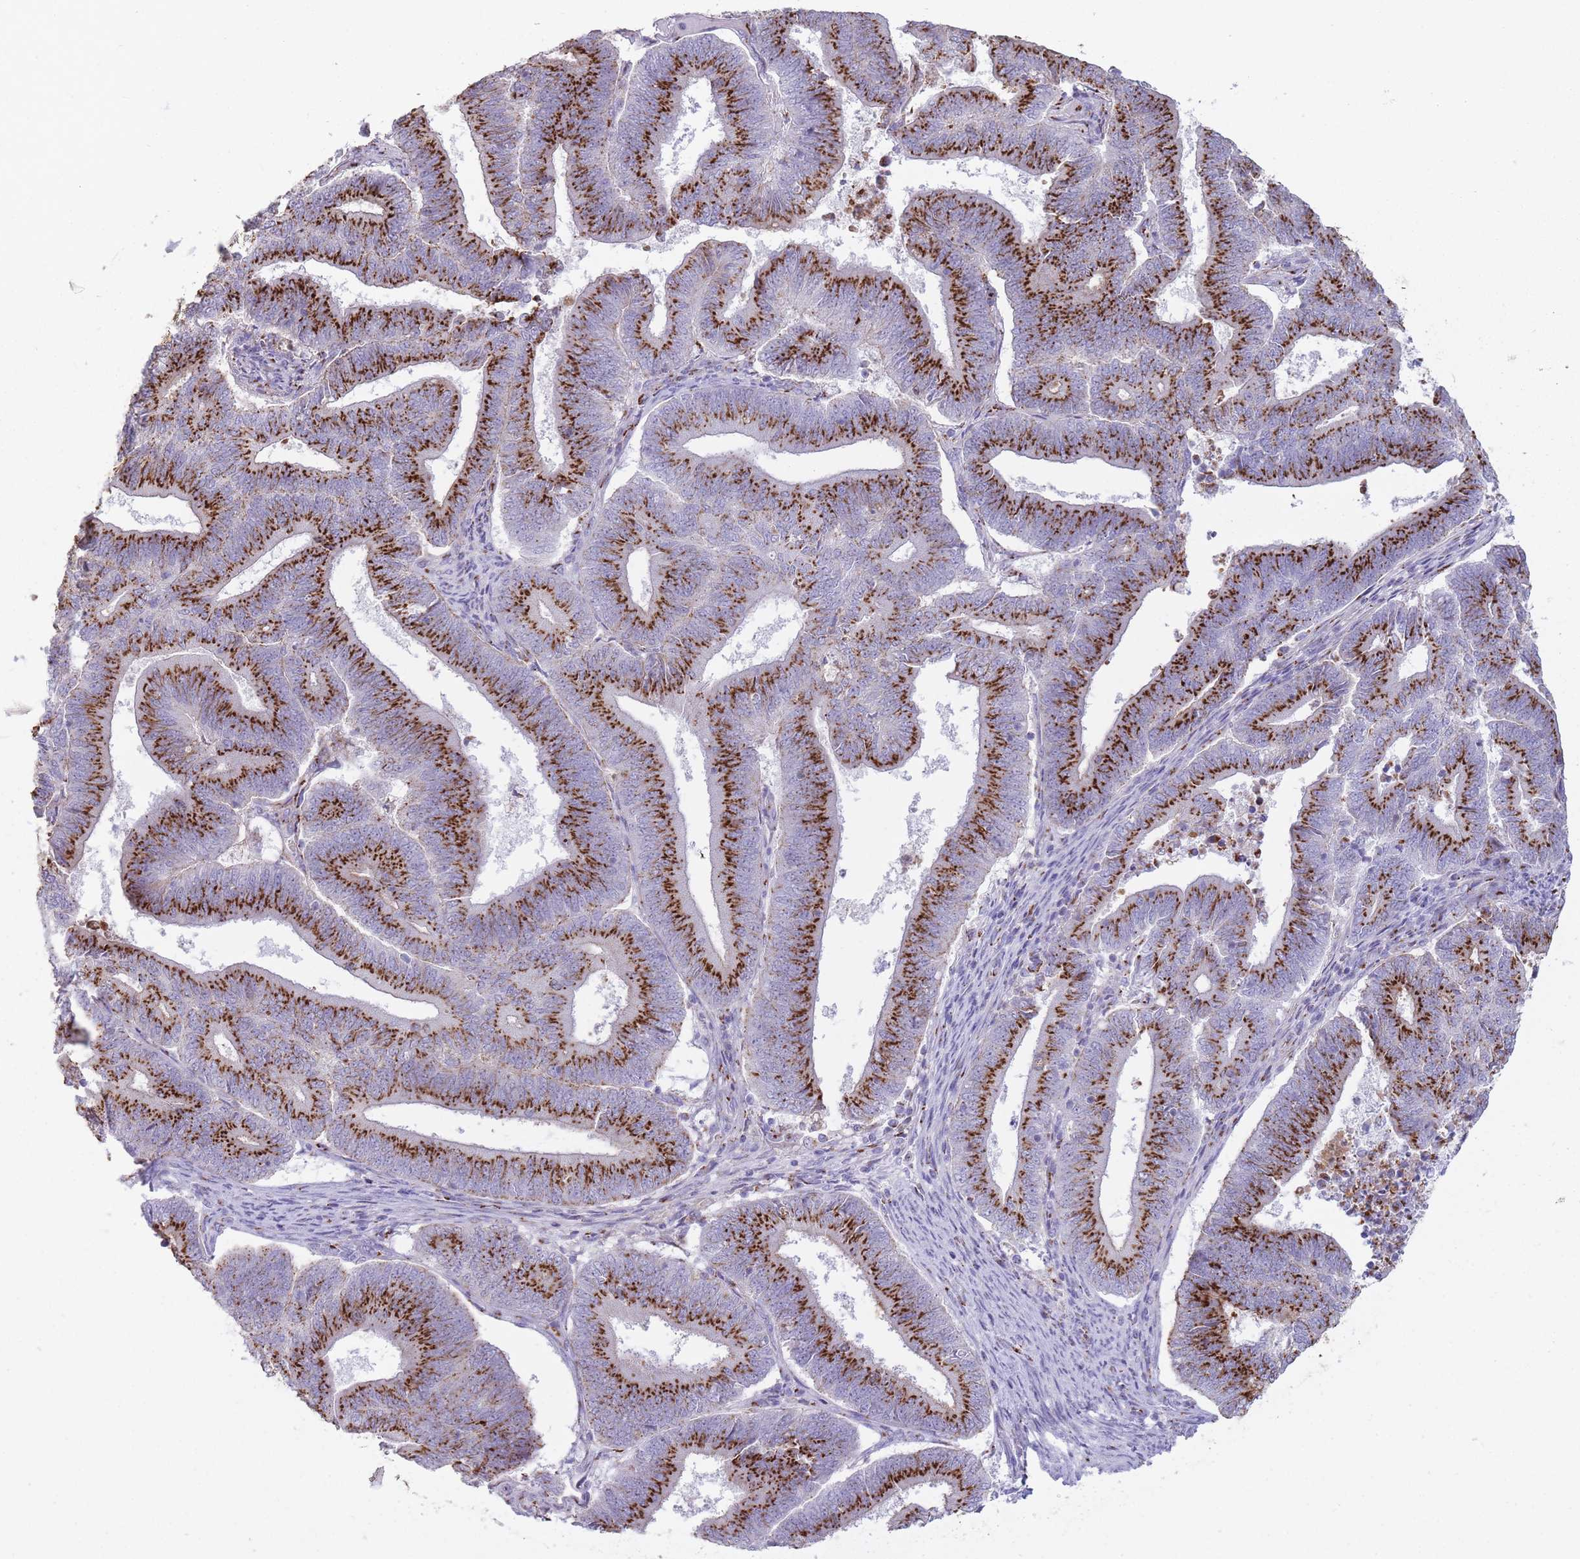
{"staining": {"intensity": "strong", "quantity": ">75%", "location": "cytoplasmic/membranous"}, "tissue": "endometrial cancer", "cell_type": "Tumor cells", "image_type": "cancer", "snomed": [{"axis": "morphology", "description": "Adenocarcinoma, NOS"}, {"axis": "topography", "description": "Endometrium"}], "caption": "A brown stain highlights strong cytoplasmic/membranous staining of a protein in endometrial adenocarcinoma tumor cells. Immunohistochemistry stains the protein in brown and the nuclei are stained blue.", "gene": "B4GALT2", "patient": {"sex": "female", "age": 70}}